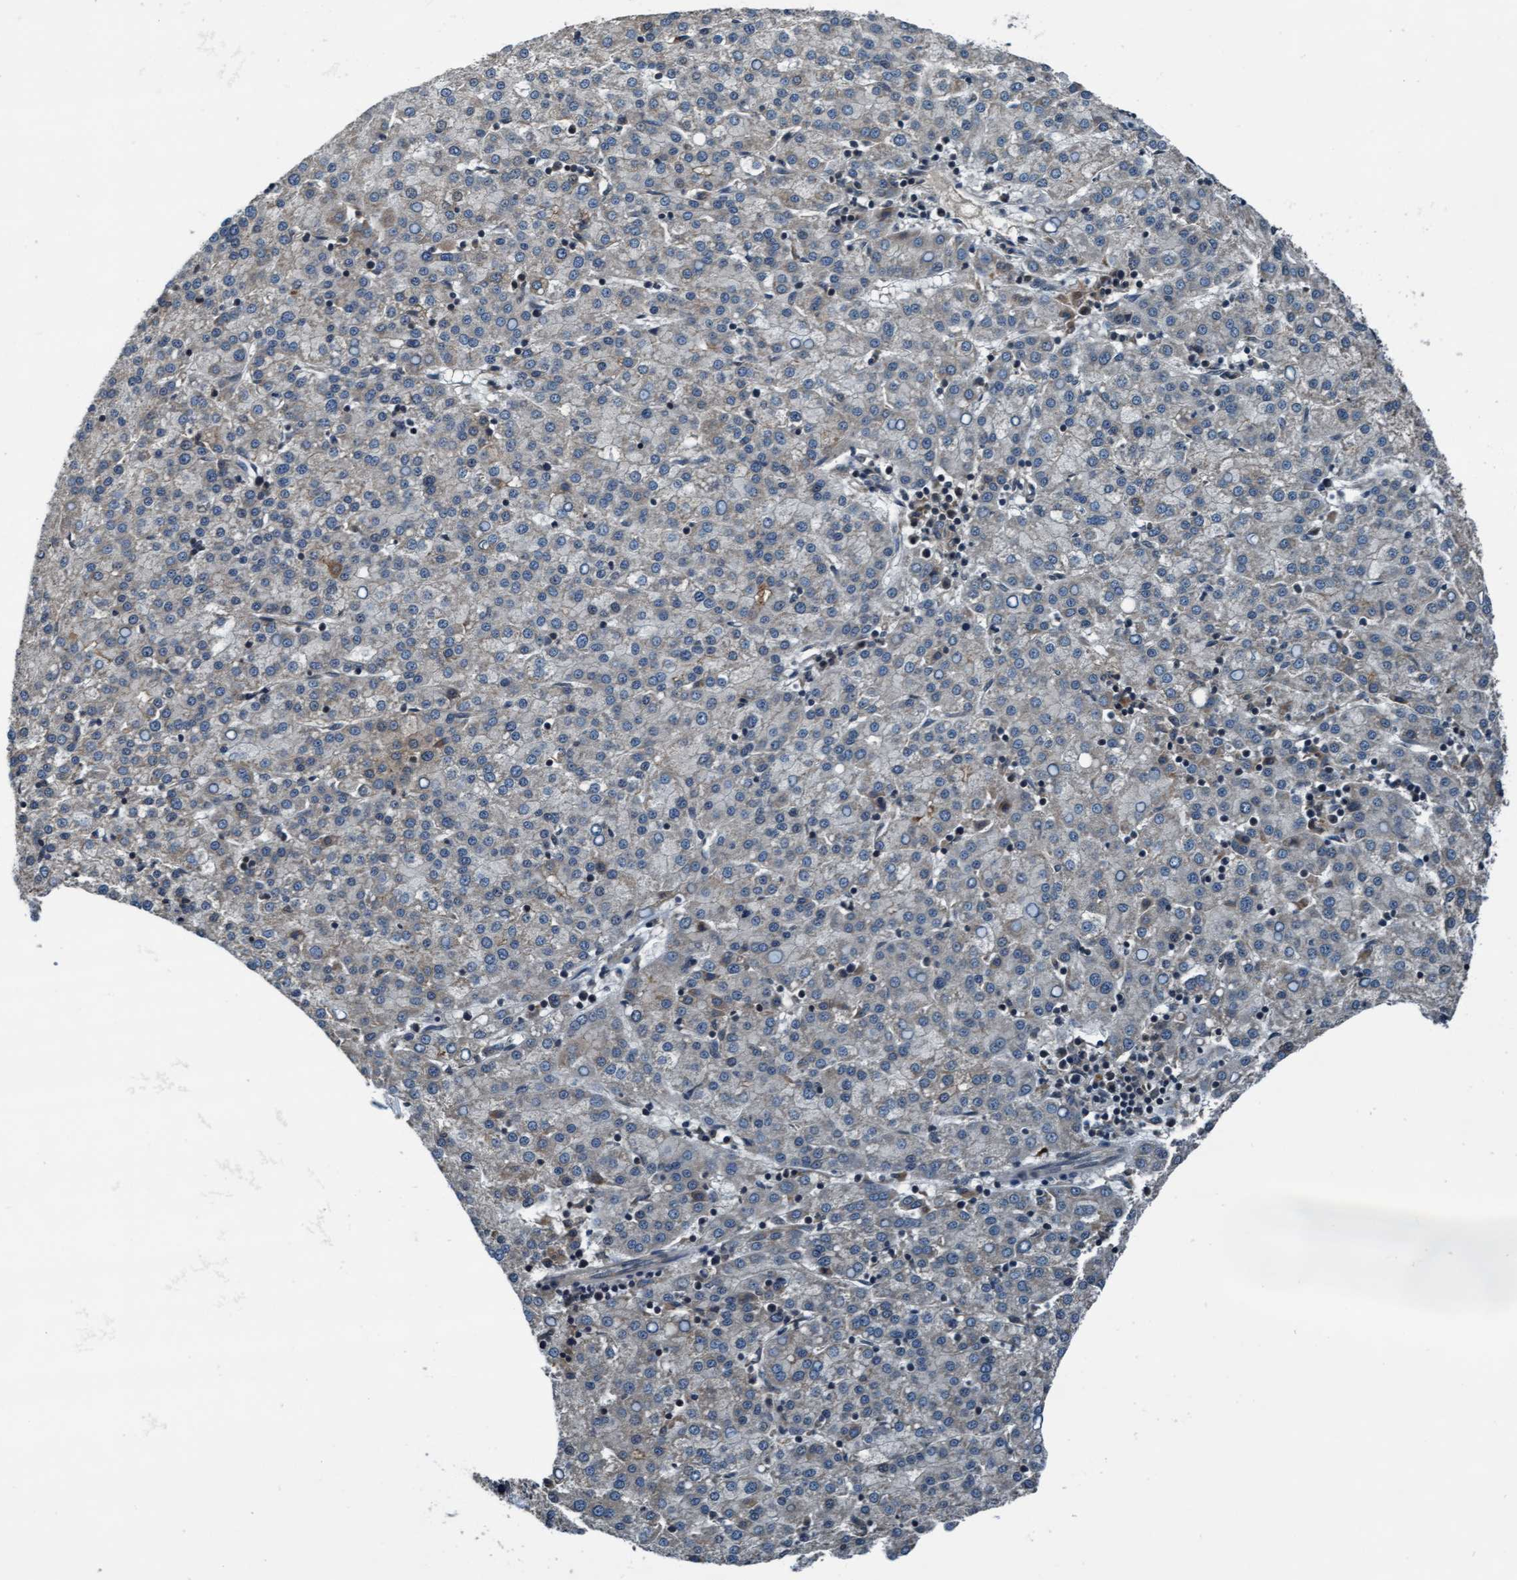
{"staining": {"intensity": "negative", "quantity": "none", "location": "none"}, "tissue": "liver cancer", "cell_type": "Tumor cells", "image_type": "cancer", "snomed": [{"axis": "morphology", "description": "Carcinoma, Hepatocellular, NOS"}, {"axis": "topography", "description": "Liver"}], "caption": "Tumor cells are negative for protein expression in human liver cancer.", "gene": "WASF1", "patient": {"sex": "female", "age": 58}}